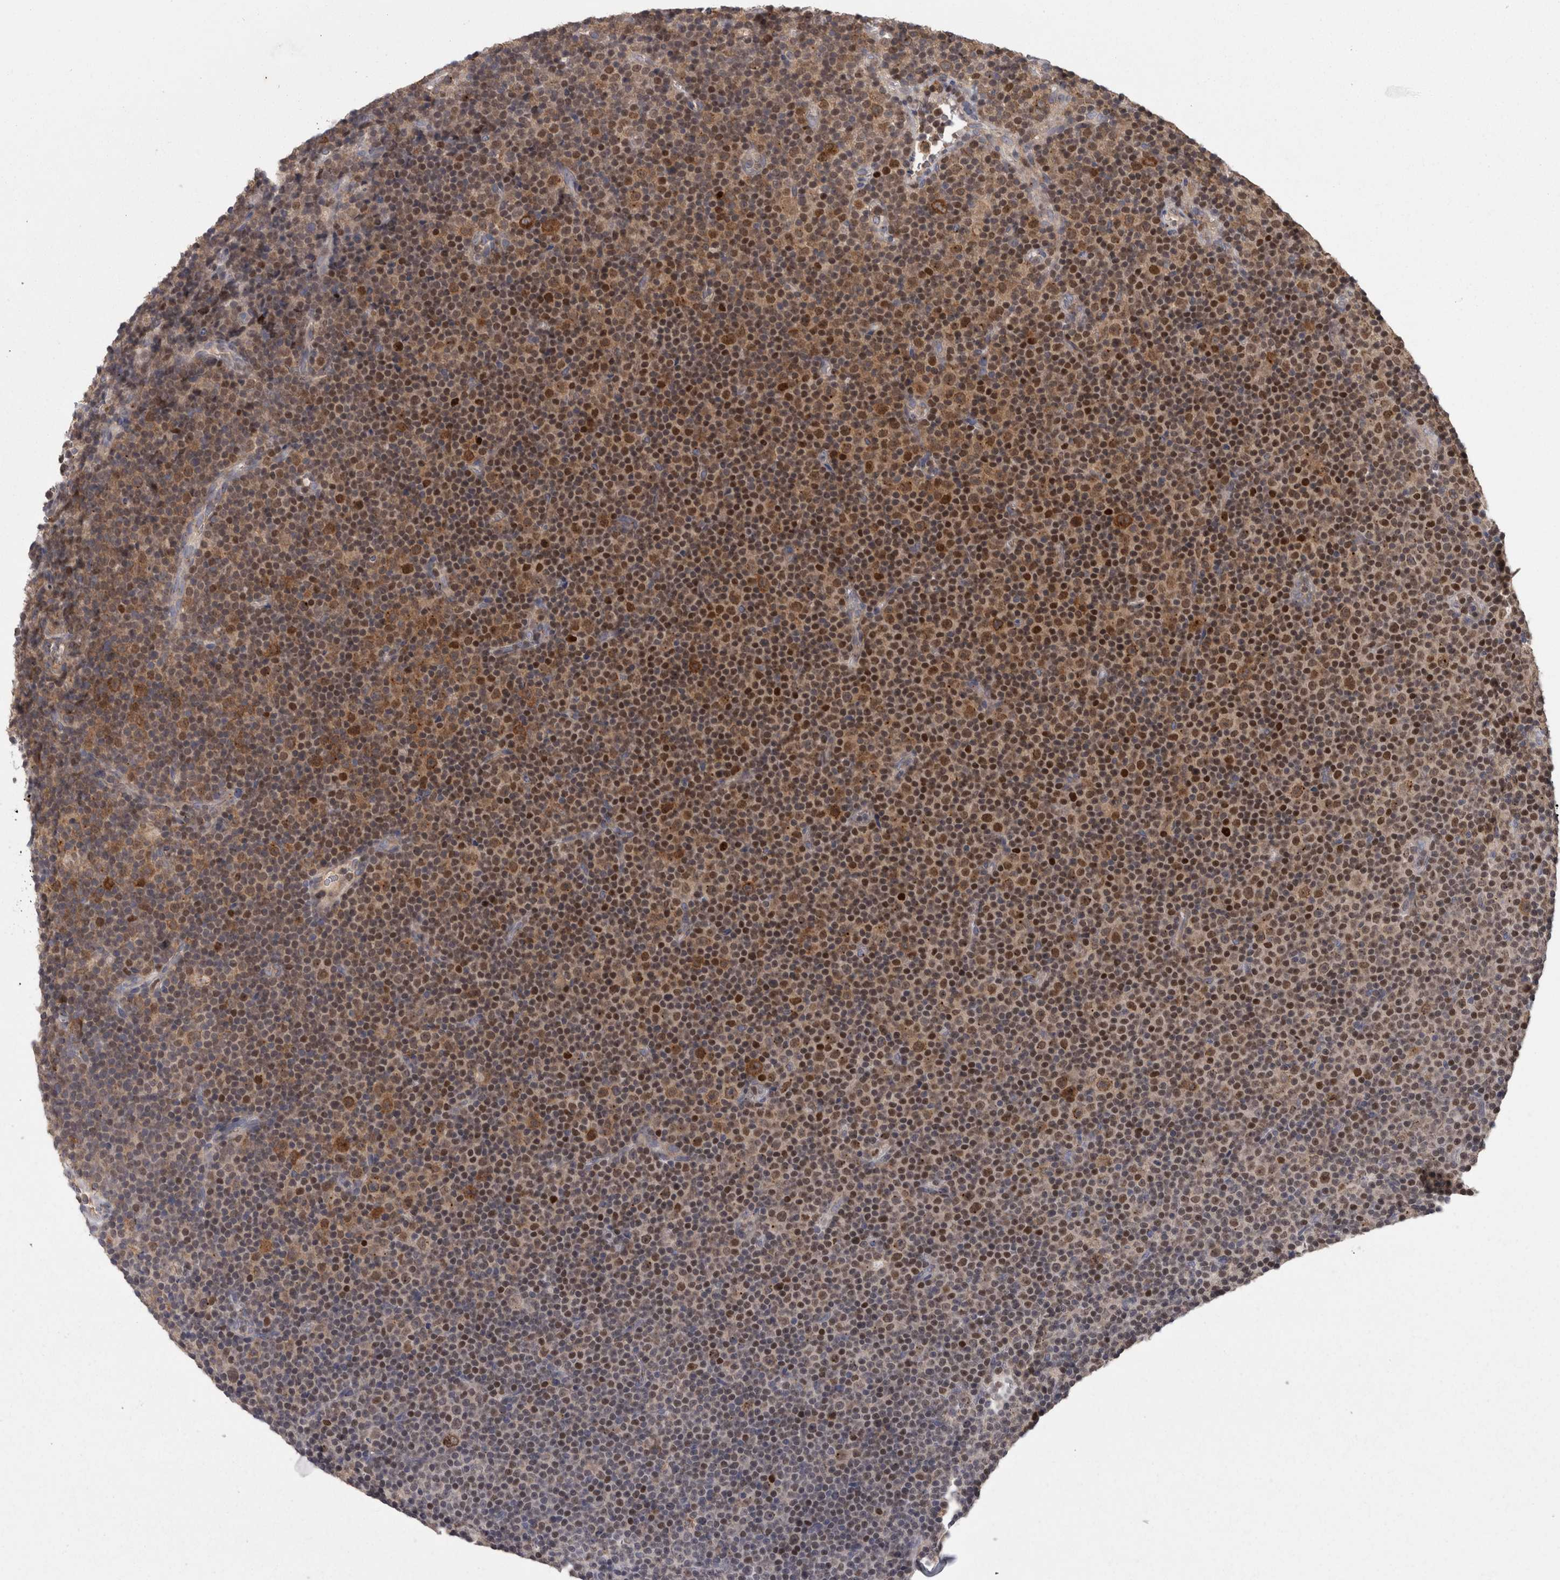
{"staining": {"intensity": "moderate", "quantity": ">75%", "location": "cytoplasmic/membranous,nuclear"}, "tissue": "lymphoma", "cell_type": "Tumor cells", "image_type": "cancer", "snomed": [{"axis": "morphology", "description": "Malignant lymphoma, non-Hodgkin's type, Low grade"}, {"axis": "topography", "description": "Lymph node"}], "caption": "Lymphoma tissue displays moderate cytoplasmic/membranous and nuclear expression in approximately >75% of tumor cells", "gene": "PCM1", "patient": {"sex": "female", "age": 67}}